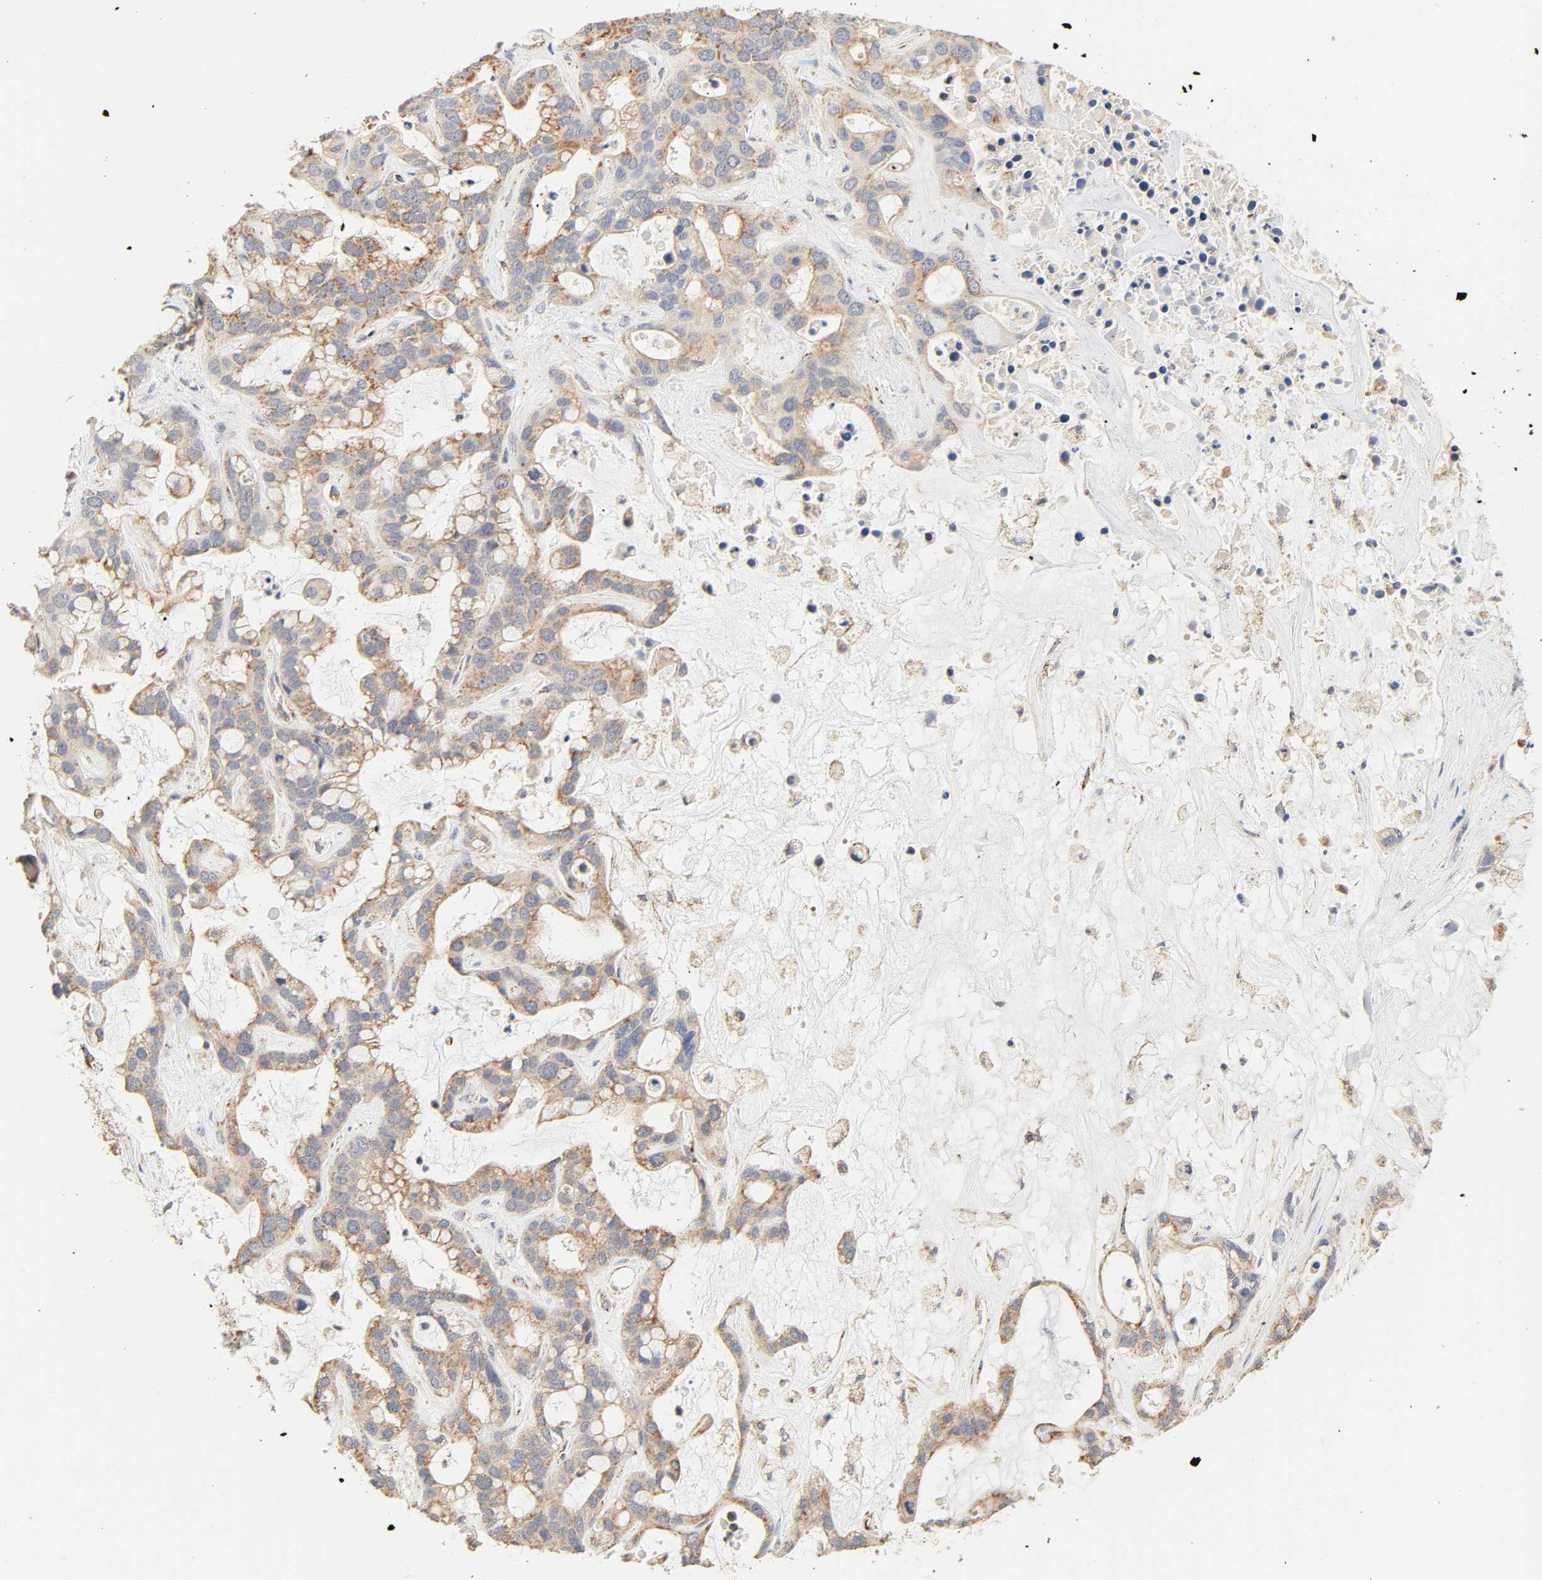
{"staining": {"intensity": "moderate", "quantity": ">75%", "location": "cytoplasmic/membranous"}, "tissue": "liver cancer", "cell_type": "Tumor cells", "image_type": "cancer", "snomed": [{"axis": "morphology", "description": "Cholangiocarcinoma"}, {"axis": "topography", "description": "Liver"}], "caption": "This is a micrograph of immunohistochemistry staining of liver cholangiocarcinoma, which shows moderate staining in the cytoplasmic/membranous of tumor cells.", "gene": "ZMAT5", "patient": {"sex": "female", "age": 65}}